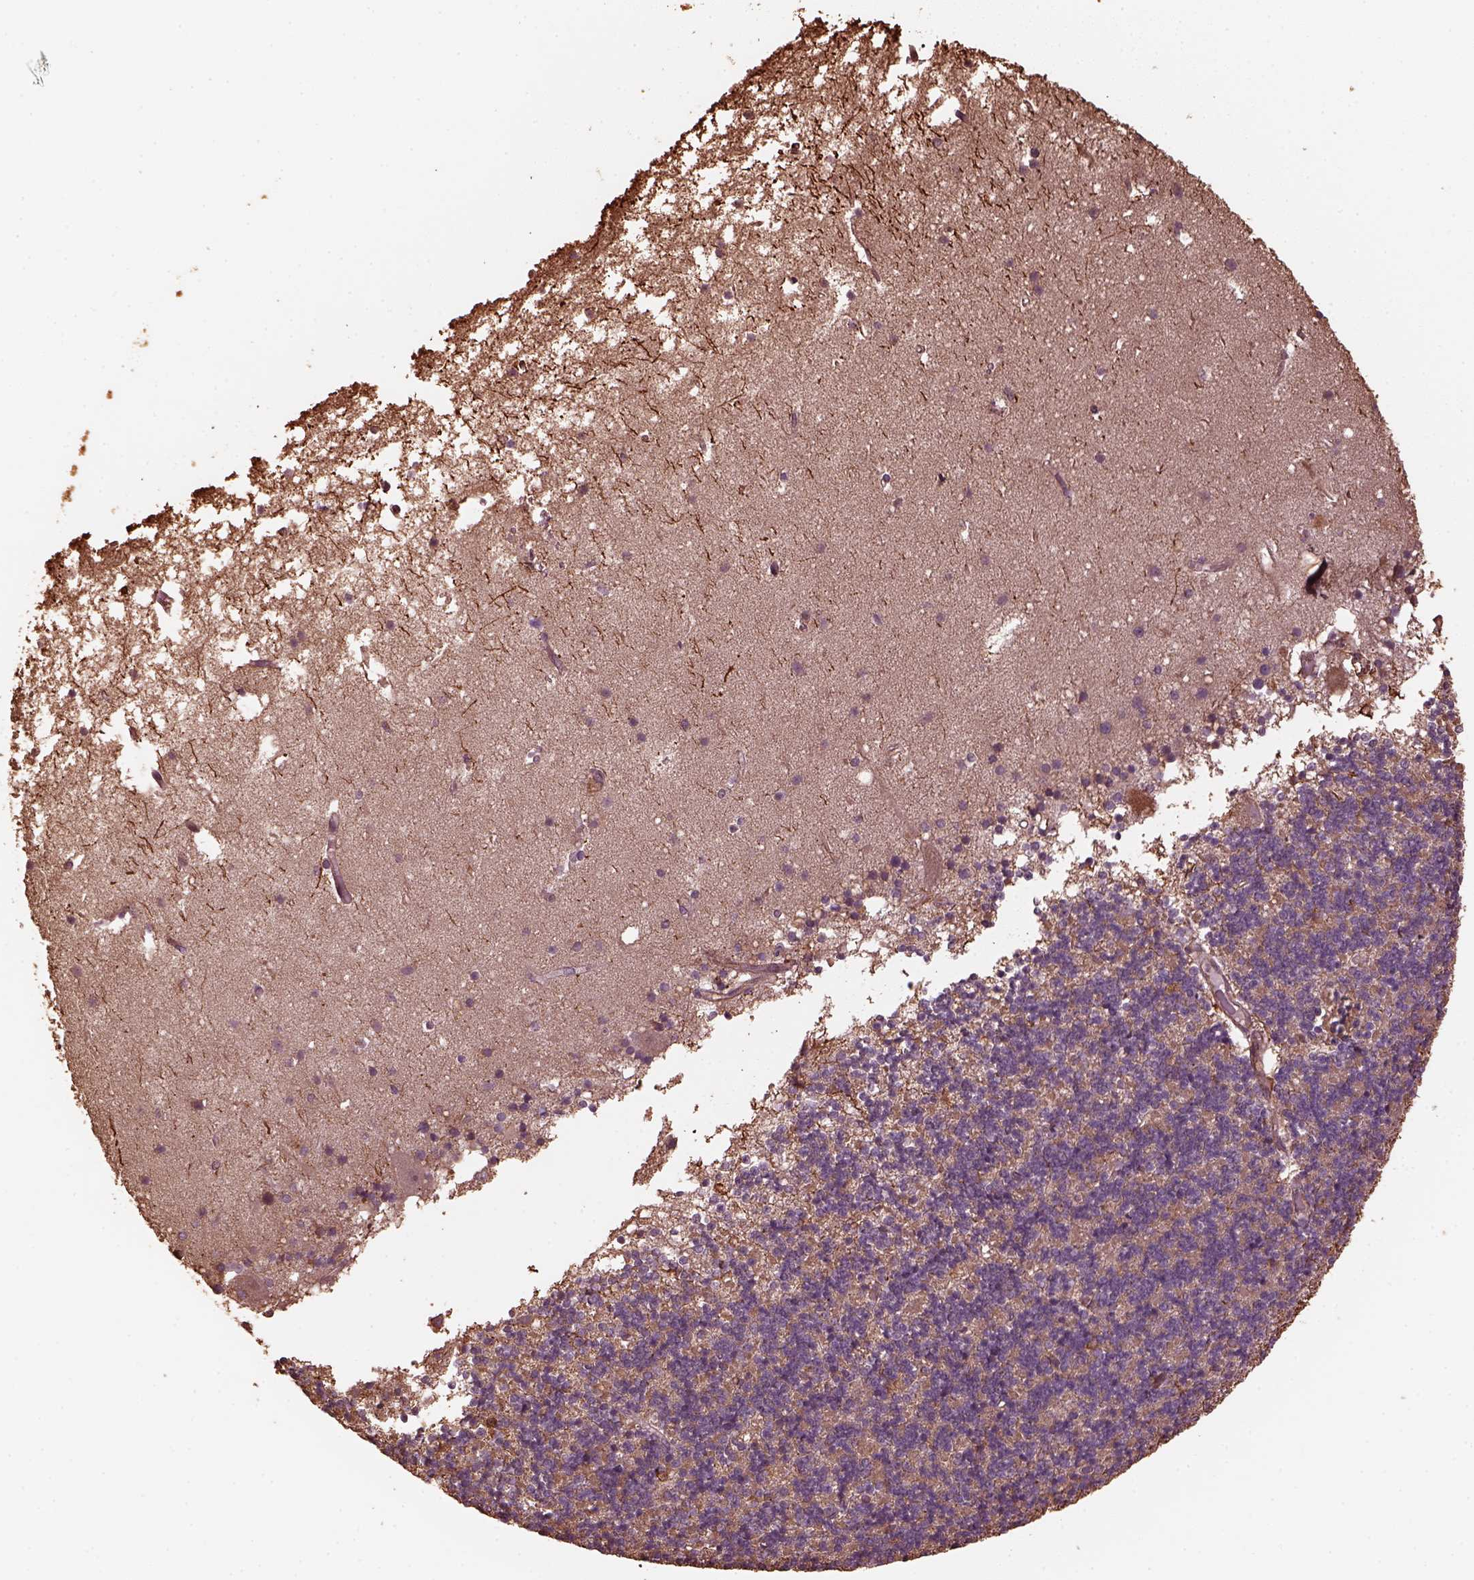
{"staining": {"intensity": "negative", "quantity": "none", "location": "none"}, "tissue": "cerebellum", "cell_type": "Cells in granular layer", "image_type": "normal", "snomed": [{"axis": "morphology", "description": "Normal tissue, NOS"}, {"axis": "topography", "description": "Cerebellum"}], "caption": "A high-resolution photomicrograph shows IHC staining of normal cerebellum, which exhibits no significant expression in cells in granular layer.", "gene": "GTPBP1", "patient": {"sex": "male", "age": 70}}